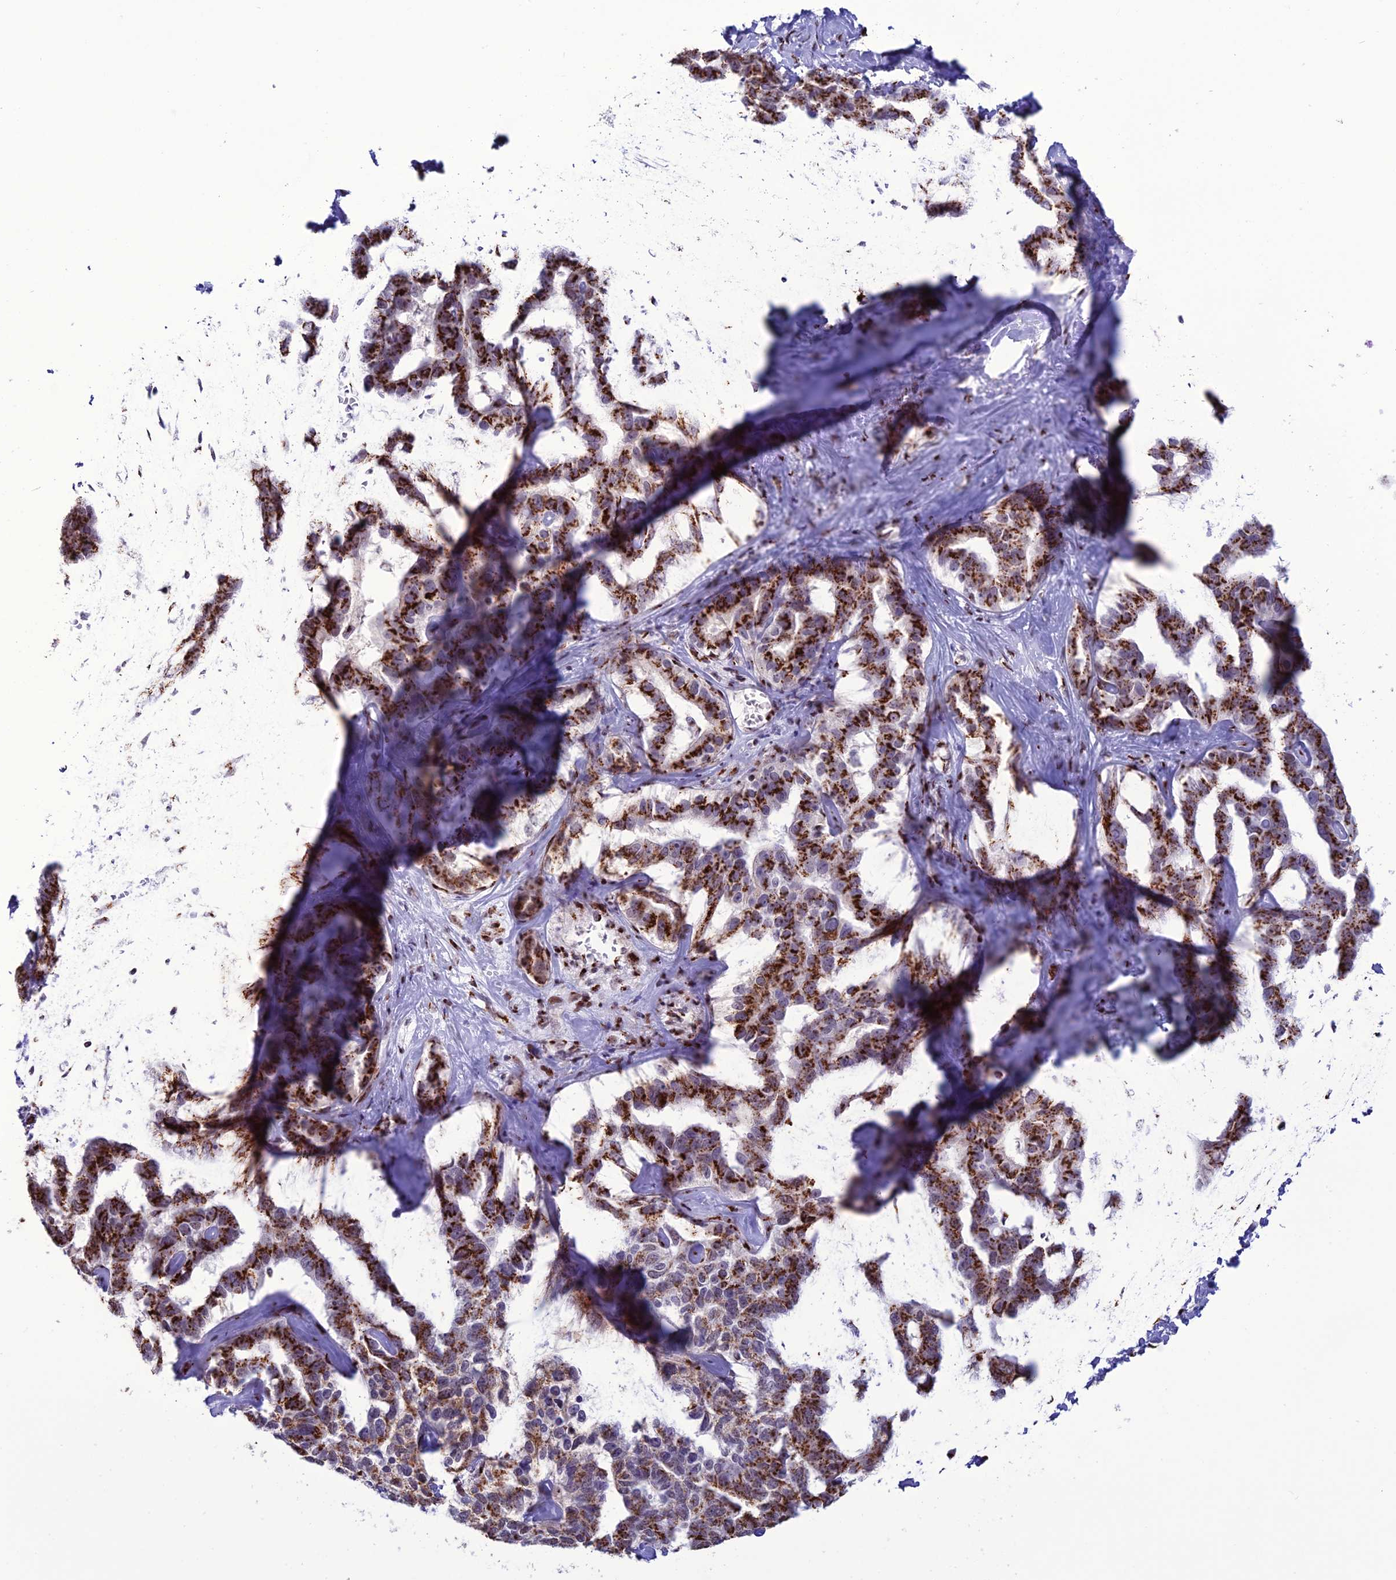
{"staining": {"intensity": "strong", "quantity": ">75%", "location": "cytoplasmic/membranous"}, "tissue": "liver cancer", "cell_type": "Tumor cells", "image_type": "cancer", "snomed": [{"axis": "morphology", "description": "Cholangiocarcinoma"}, {"axis": "topography", "description": "Liver"}], "caption": "This histopathology image displays immunohistochemistry staining of human cholangiocarcinoma (liver), with high strong cytoplasmic/membranous expression in approximately >75% of tumor cells.", "gene": "PLEKHA4", "patient": {"sex": "male", "age": 59}}